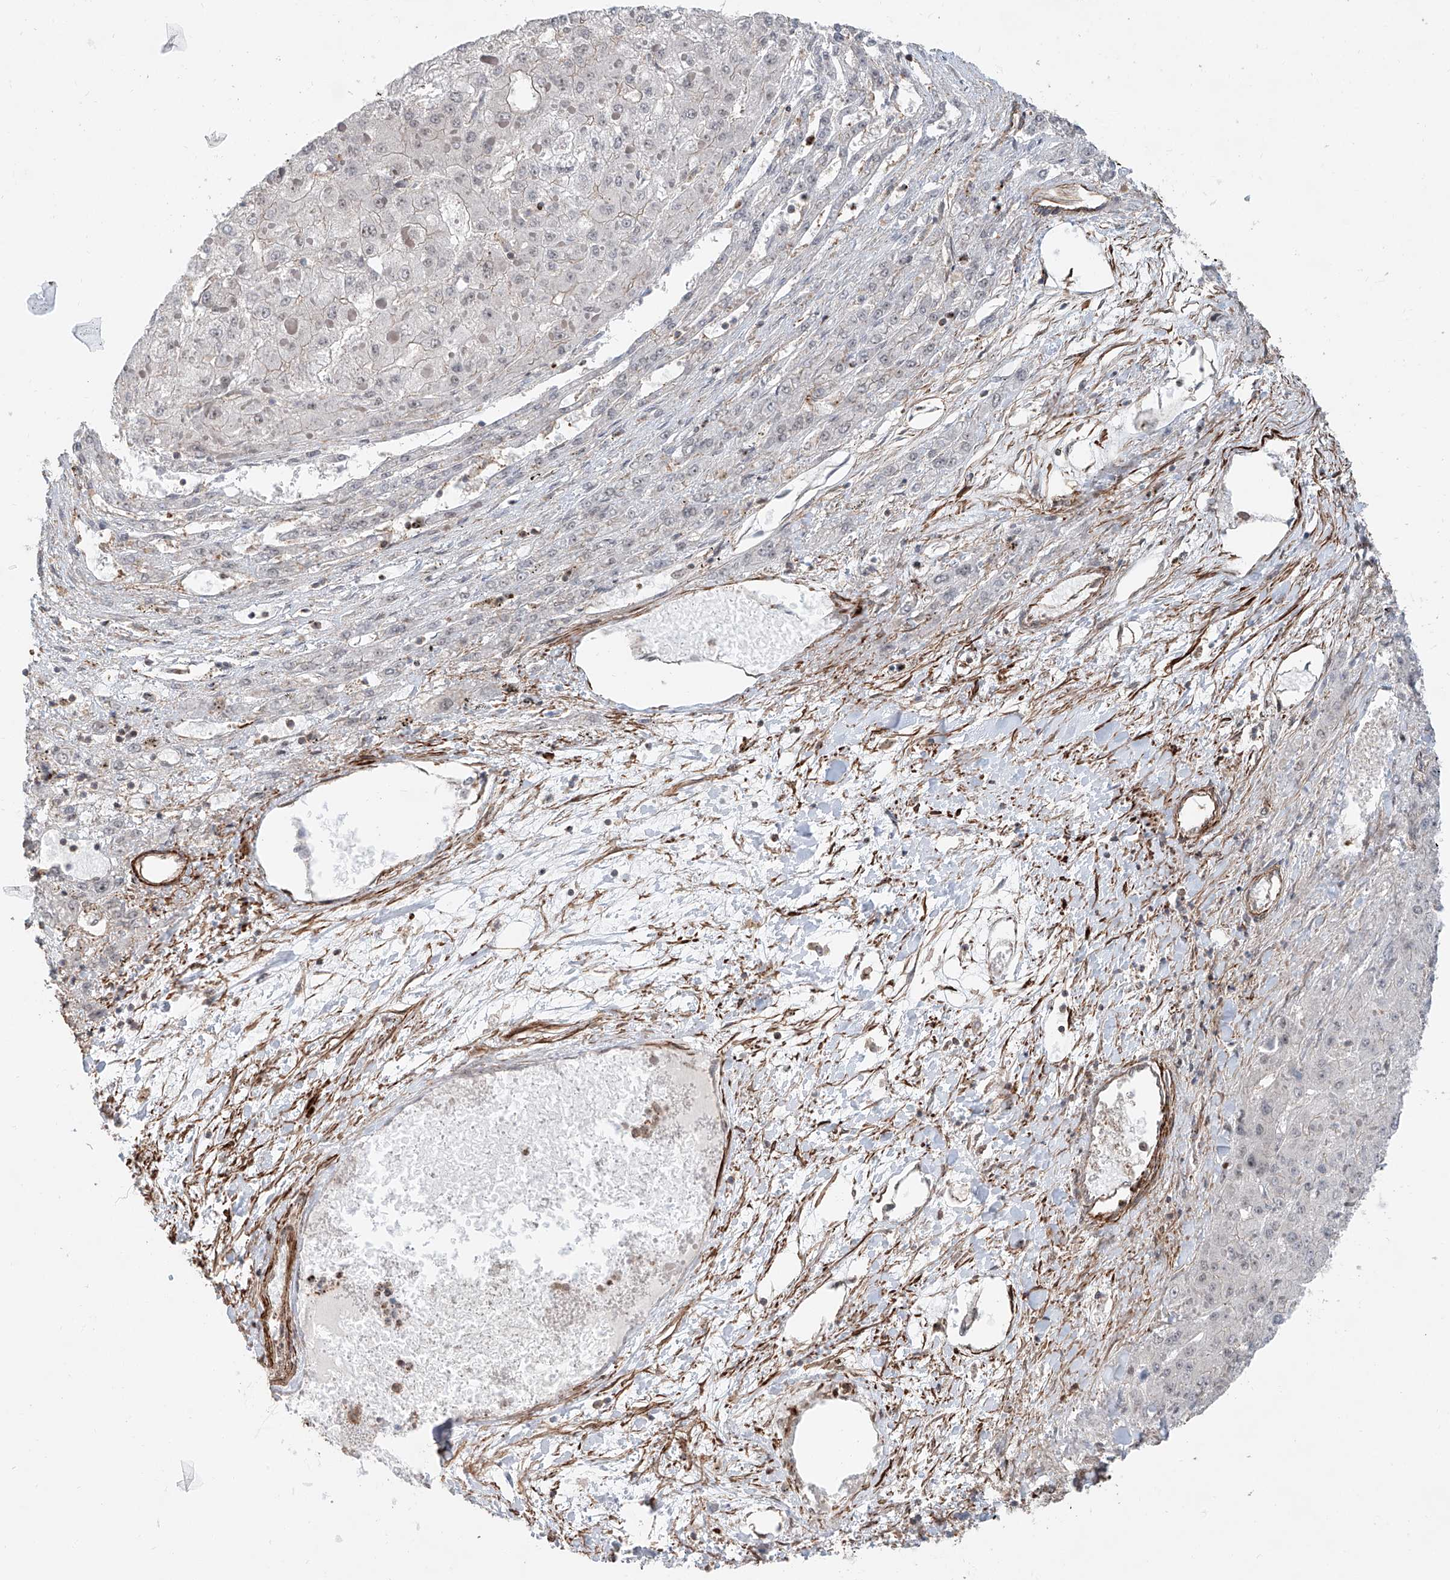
{"staining": {"intensity": "weak", "quantity": "<25%", "location": "nuclear"}, "tissue": "liver cancer", "cell_type": "Tumor cells", "image_type": "cancer", "snomed": [{"axis": "morphology", "description": "Carcinoma, Hepatocellular, NOS"}, {"axis": "topography", "description": "Liver"}], "caption": "Immunohistochemical staining of liver cancer displays no significant positivity in tumor cells.", "gene": "SDE2", "patient": {"sex": "female", "age": 73}}